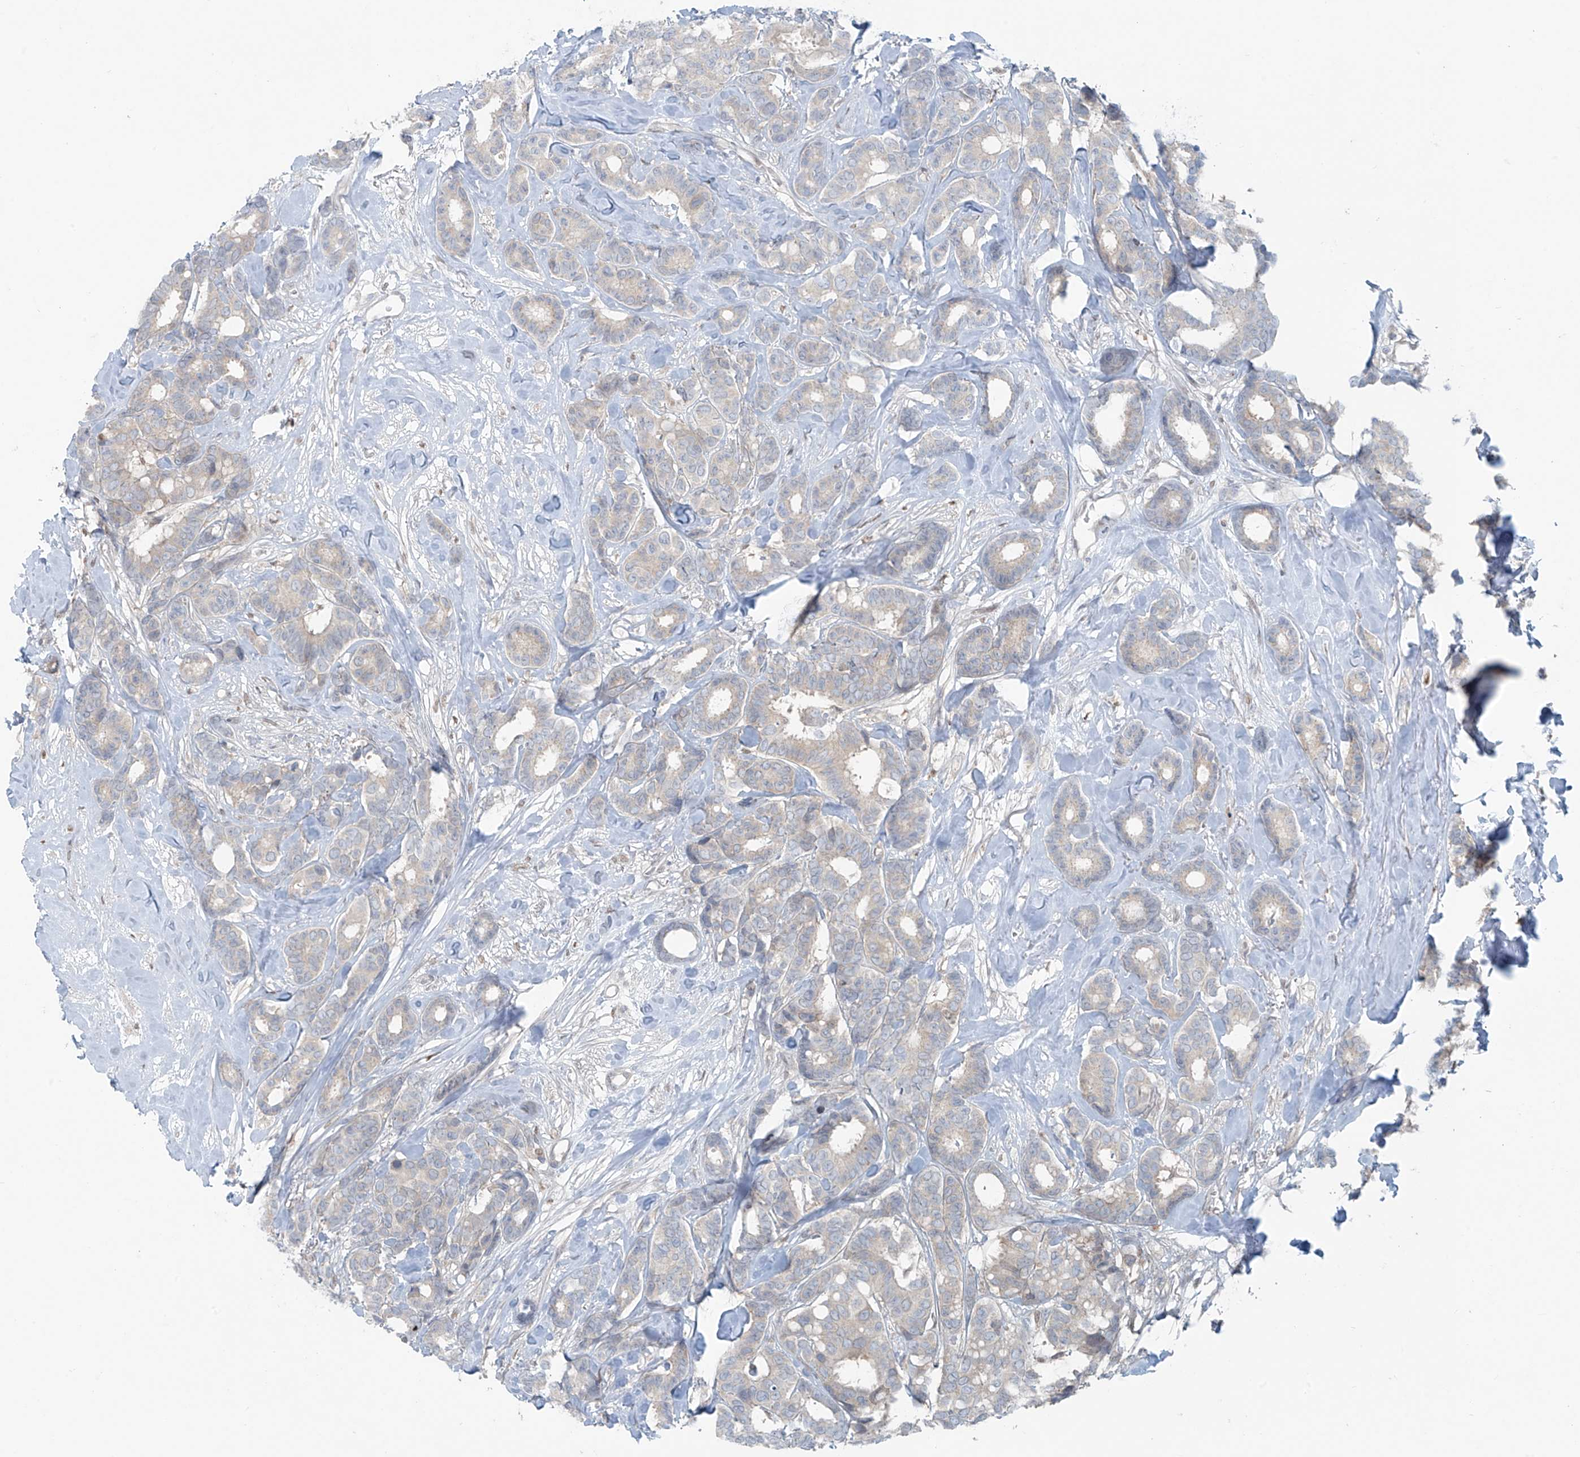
{"staining": {"intensity": "negative", "quantity": "none", "location": "none"}, "tissue": "breast cancer", "cell_type": "Tumor cells", "image_type": "cancer", "snomed": [{"axis": "morphology", "description": "Duct carcinoma"}, {"axis": "topography", "description": "Breast"}], "caption": "Micrograph shows no protein expression in tumor cells of invasive ductal carcinoma (breast) tissue.", "gene": "PPAT", "patient": {"sex": "female", "age": 87}}